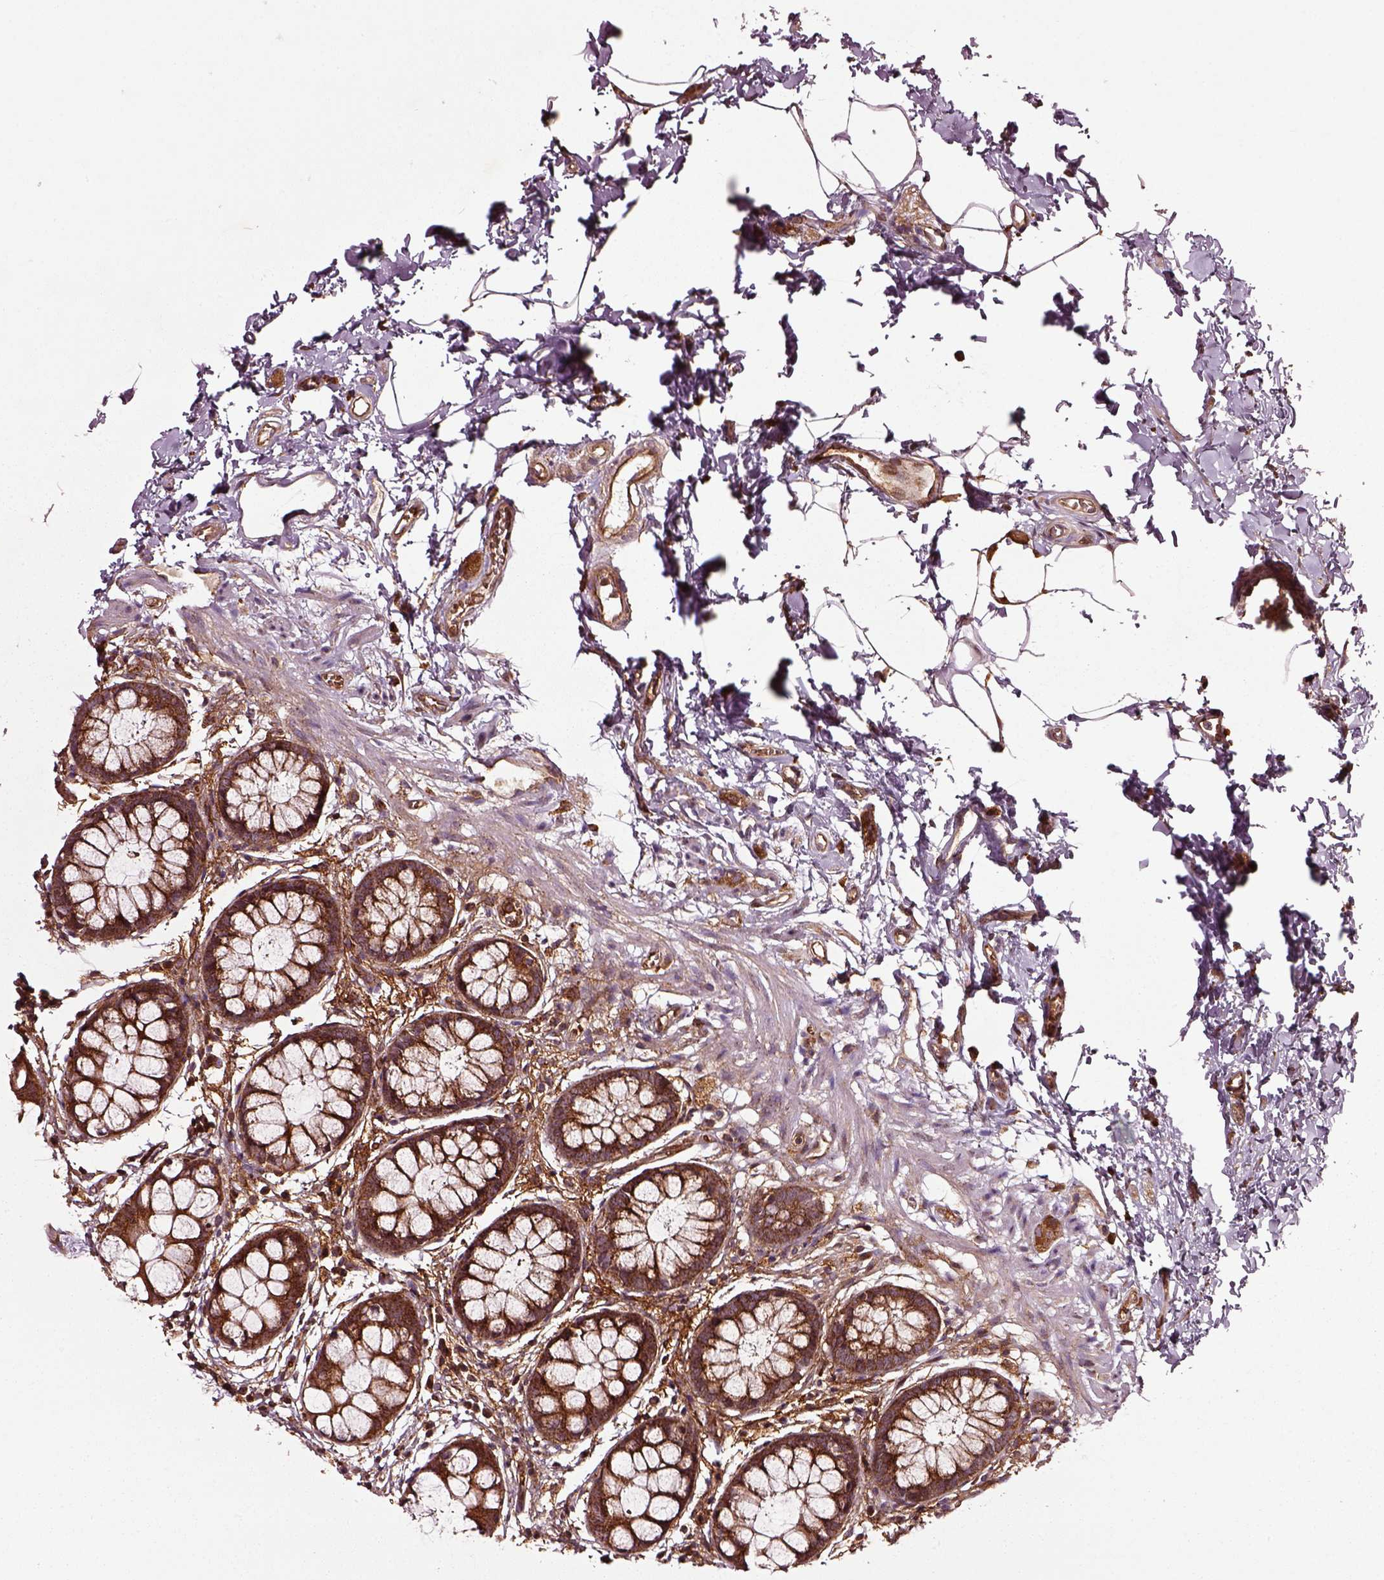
{"staining": {"intensity": "strong", "quantity": ">75%", "location": "cytoplasmic/membranous"}, "tissue": "rectum", "cell_type": "Glandular cells", "image_type": "normal", "snomed": [{"axis": "morphology", "description": "Normal tissue, NOS"}, {"axis": "topography", "description": "Rectum"}], "caption": "Protein positivity by immunohistochemistry shows strong cytoplasmic/membranous expression in approximately >75% of glandular cells in normal rectum.", "gene": "WASHC2A", "patient": {"sex": "female", "age": 62}}